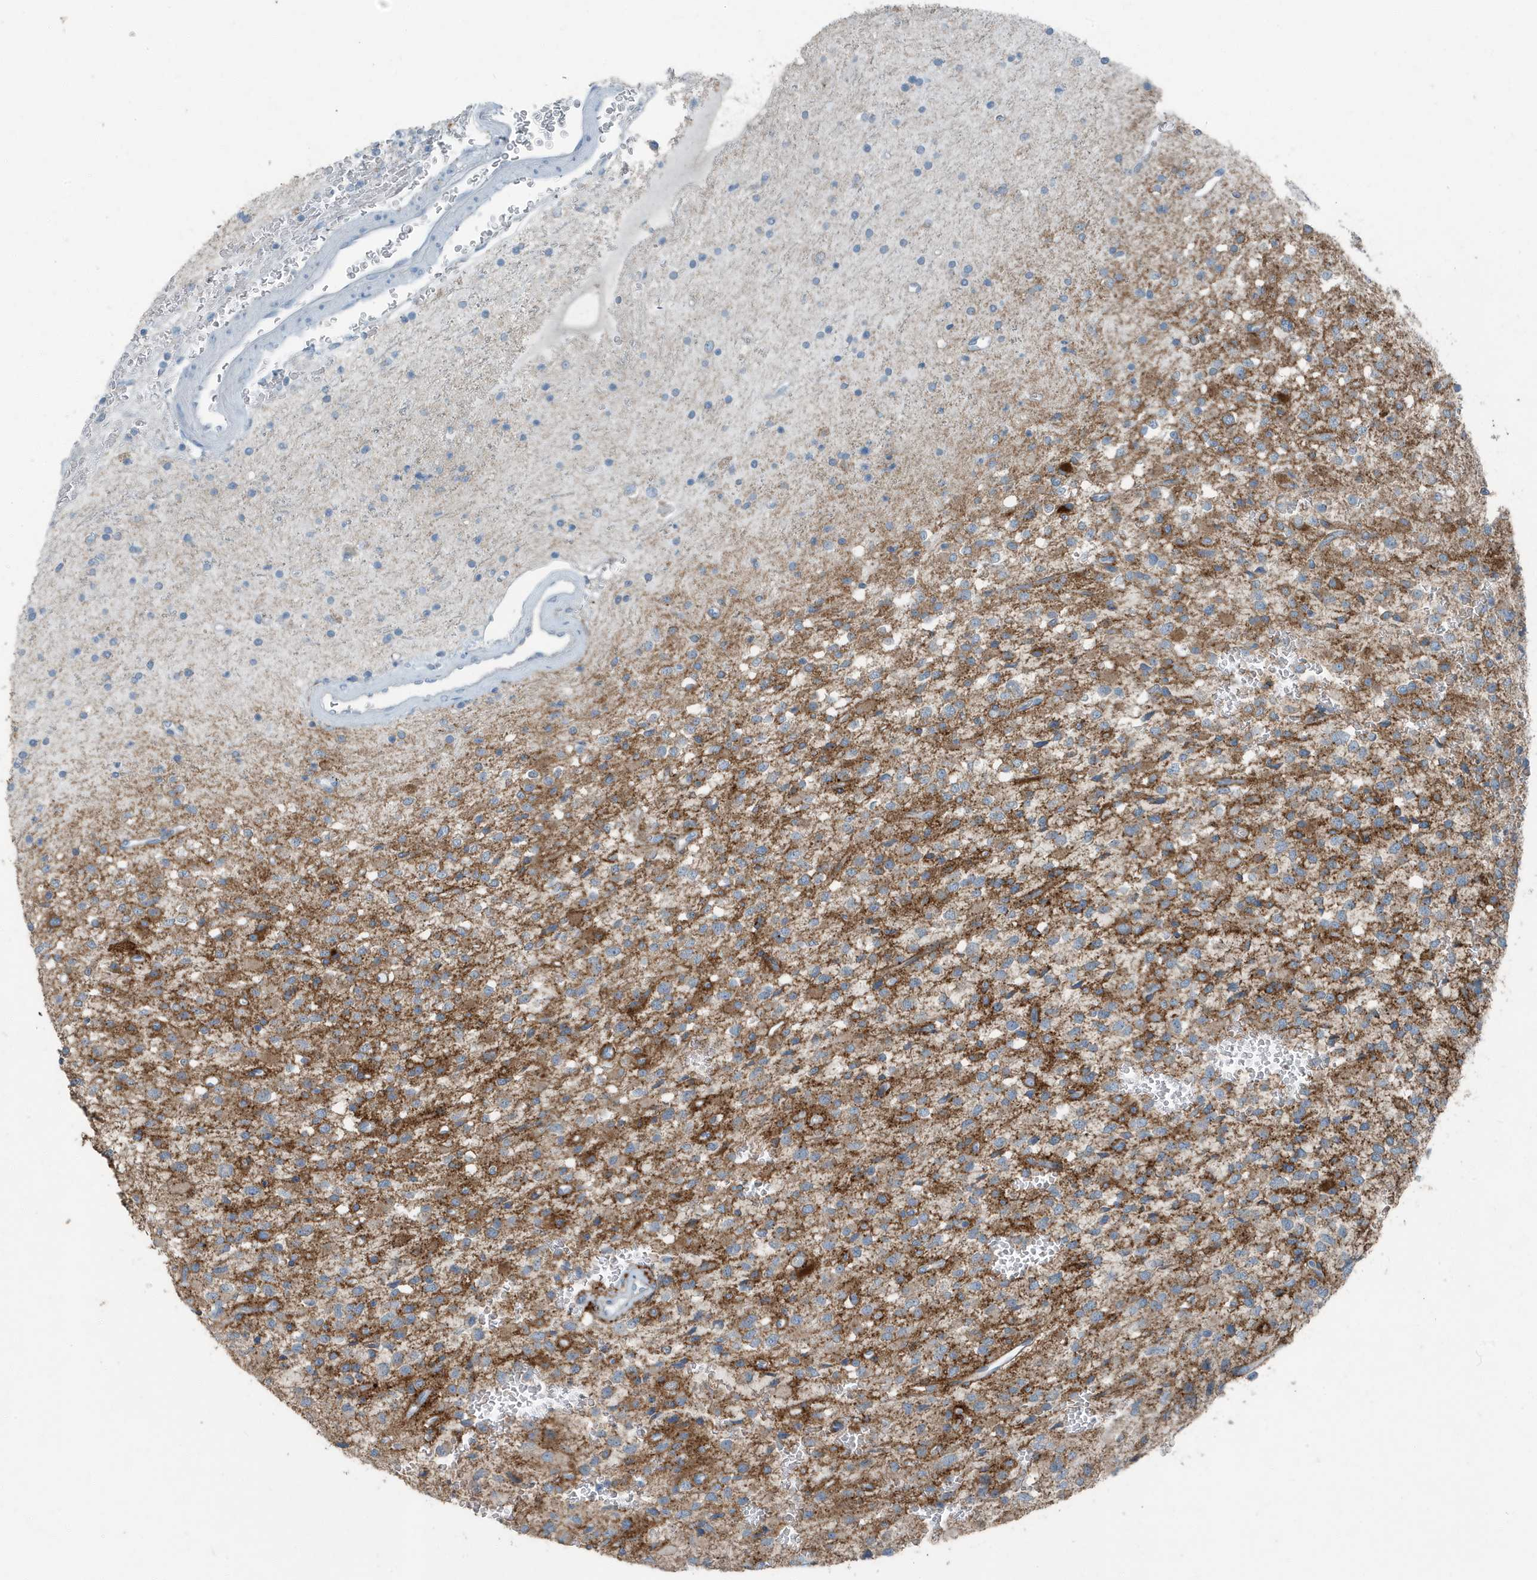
{"staining": {"intensity": "moderate", "quantity": "<25%", "location": "cytoplasmic/membranous"}, "tissue": "glioma", "cell_type": "Tumor cells", "image_type": "cancer", "snomed": [{"axis": "morphology", "description": "Glioma, malignant, High grade"}, {"axis": "topography", "description": "Brain"}], "caption": "There is low levels of moderate cytoplasmic/membranous staining in tumor cells of glioma, as demonstrated by immunohistochemical staining (brown color).", "gene": "FAM162A", "patient": {"sex": "male", "age": 34}}